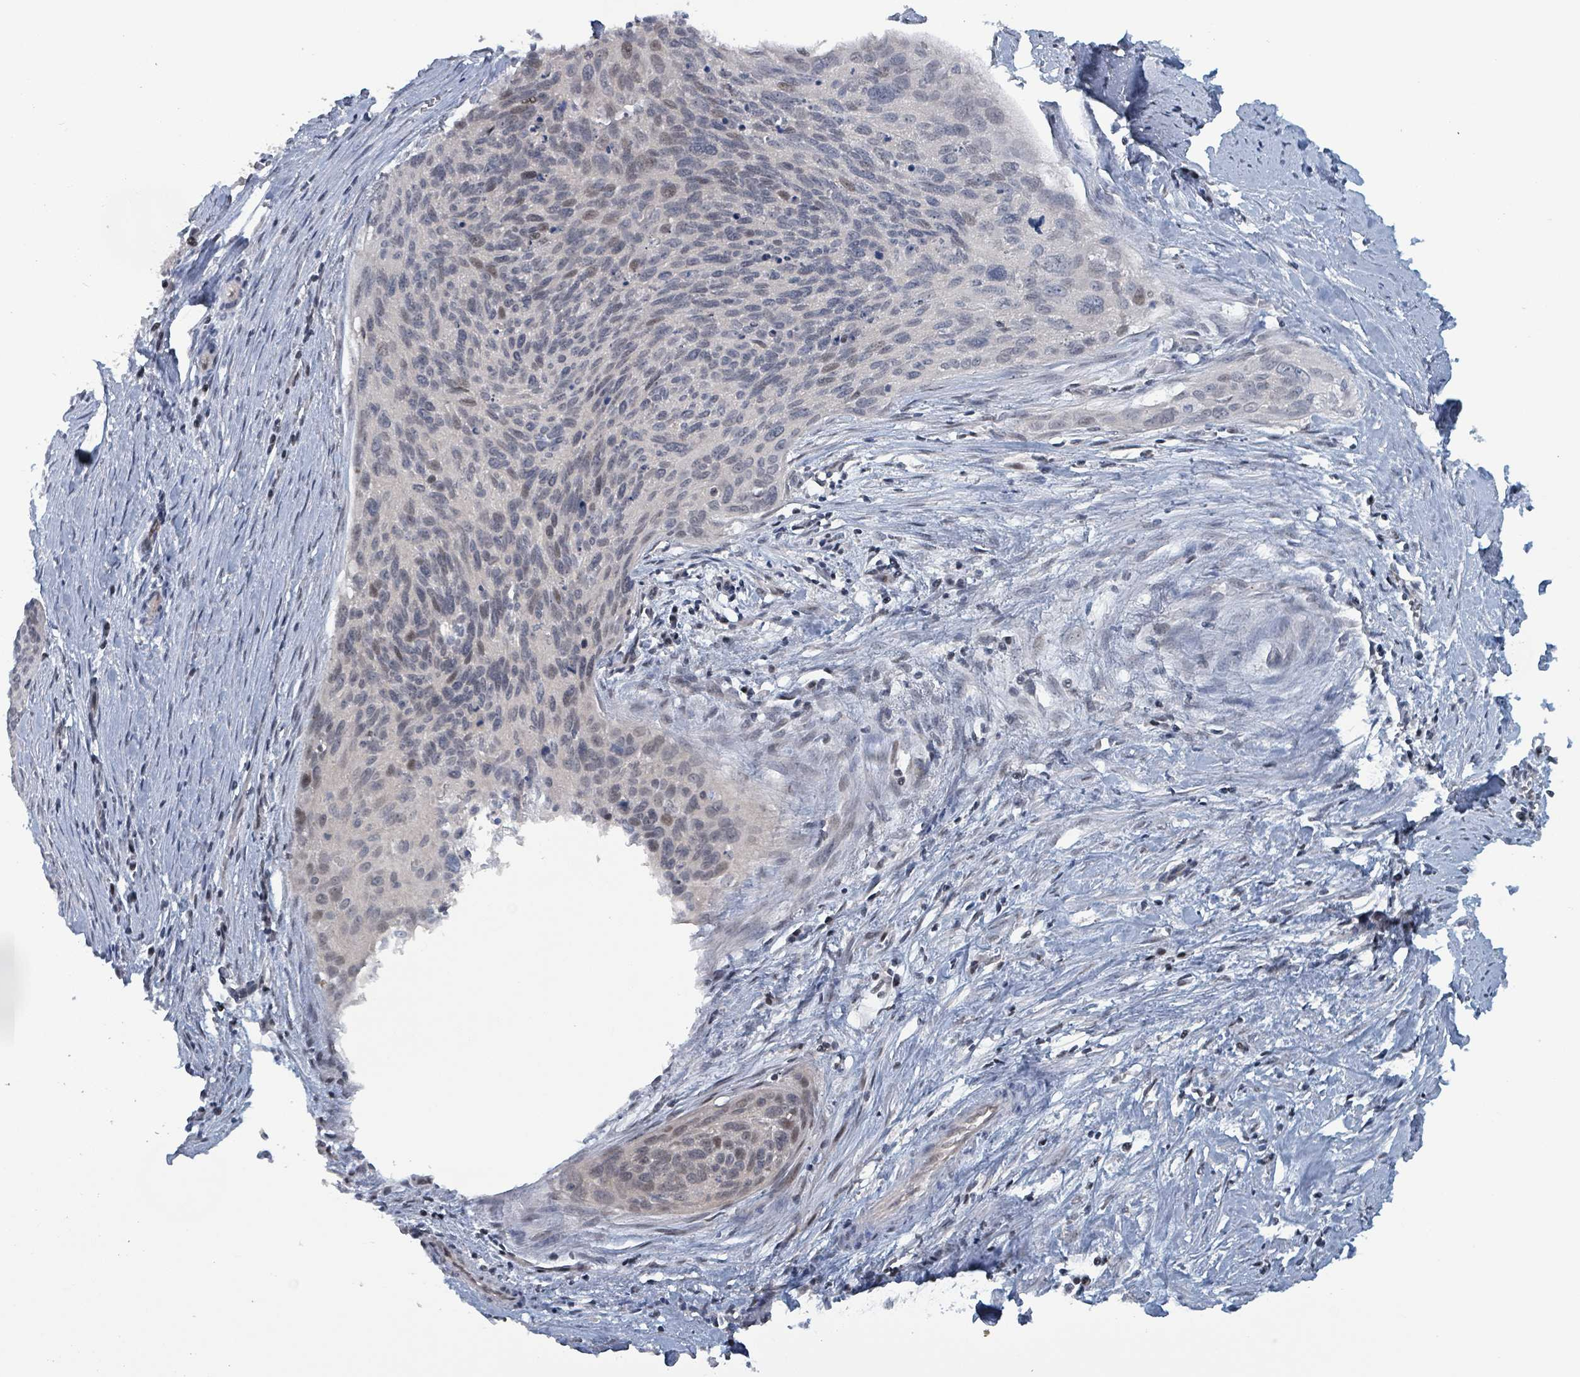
{"staining": {"intensity": "weak", "quantity": "<25%", "location": "nuclear"}, "tissue": "cervical cancer", "cell_type": "Tumor cells", "image_type": "cancer", "snomed": [{"axis": "morphology", "description": "Squamous cell carcinoma, NOS"}, {"axis": "topography", "description": "Cervix"}], "caption": "A micrograph of human cervical cancer is negative for staining in tumor cells.", "gene": "BIVM", "patient": {"sex": "female", "age": 55}}